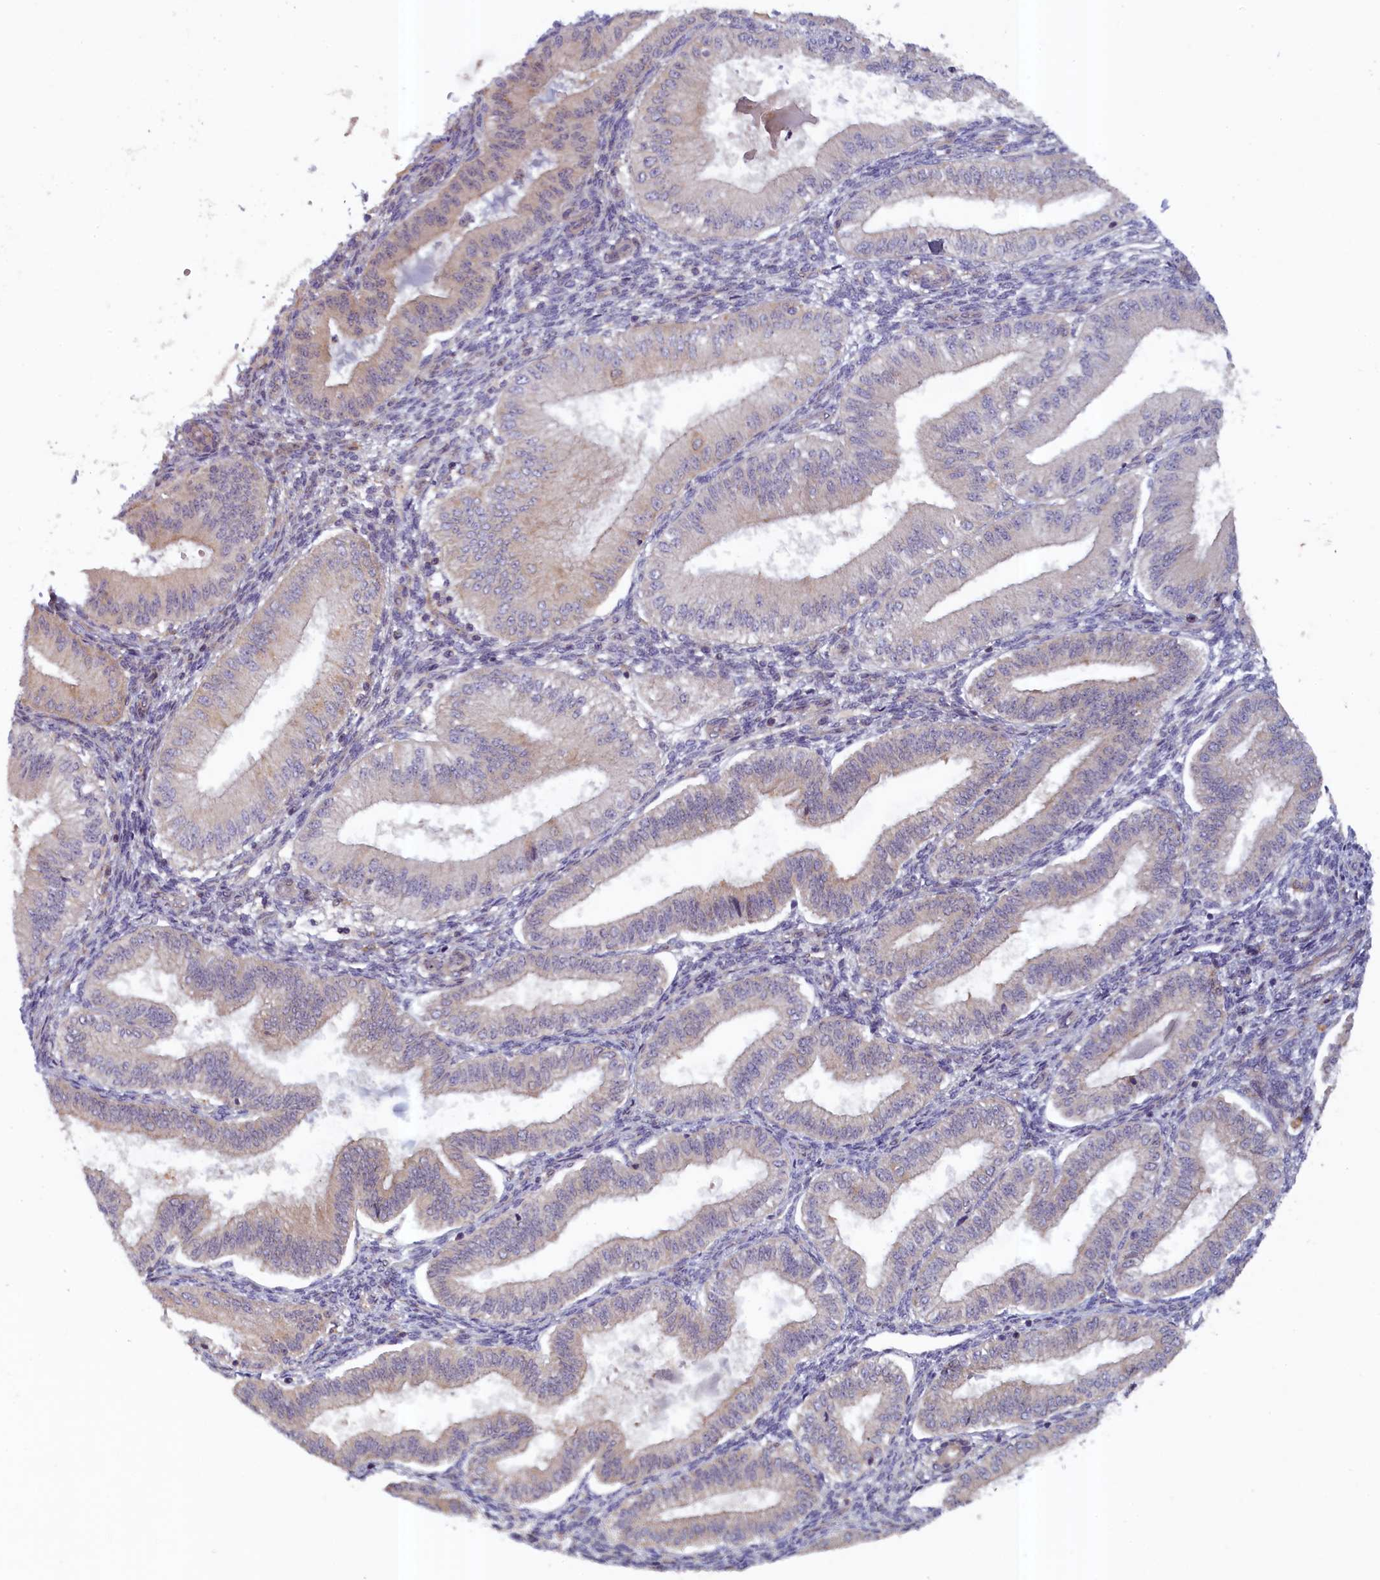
{"staining": {"intensity": "negative", "quantity": "none", "location": "none"}, "tissue": "endometrium", "cell_type": "Cells in endometrial stroma", "image_type": "normal", "snomed": [{"axis": "morphology", "description": "Normal tissue, NOS"}, {"axis": "topography", "description": "Endometrium"}], "caption": "Unremarkable endometrium was stained to show a protein in brown. There is no significant staining in cells in endometrial stroma.", "gene": "NUBP1", "patient": {"sex": "female", "age": 39}}